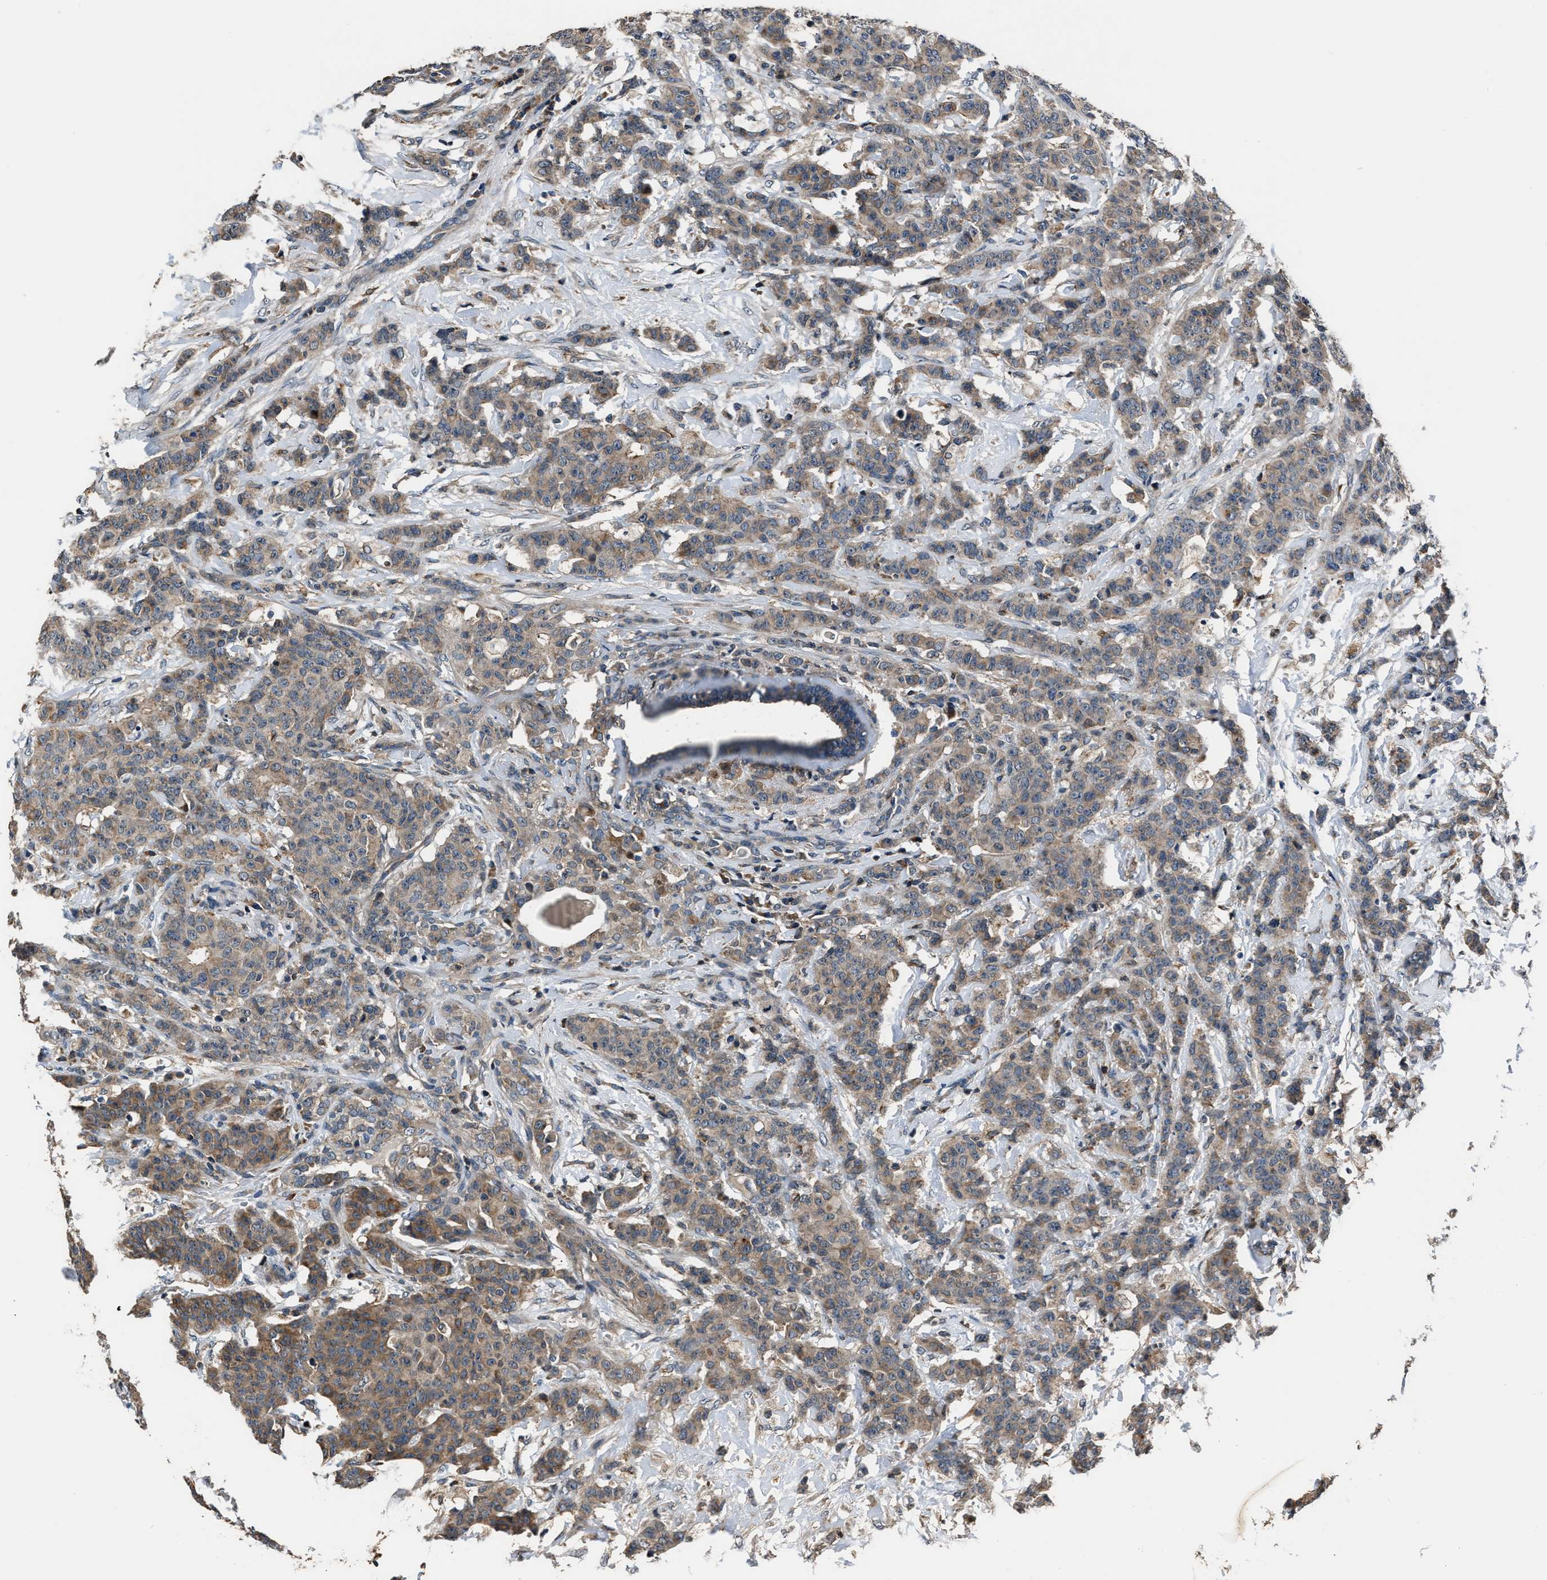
{"staining": {"intensity": "moderate", "quantity": ">75%", "location": "cytoplasmic/membranous"}, "tissue": "breast cancer", "cell_type": "Tumor cells", "image_type": "cancer", "snomed": [{"axis": "morphology", "description": "Normal tissue, NOS"}, {"axis": "morphology", "description": "Duct carcinoma"}, {"axis": "topography", "description": "Breast"}], "caption": "Brown immunohistochemical staining in human intraductal carcinoma (breast) shows moderate cytoplasmic/membranous positivity in about >75% of tumor cells.", "gene": "TNRC18", "patient": {"sex": "female", "age": 40}}